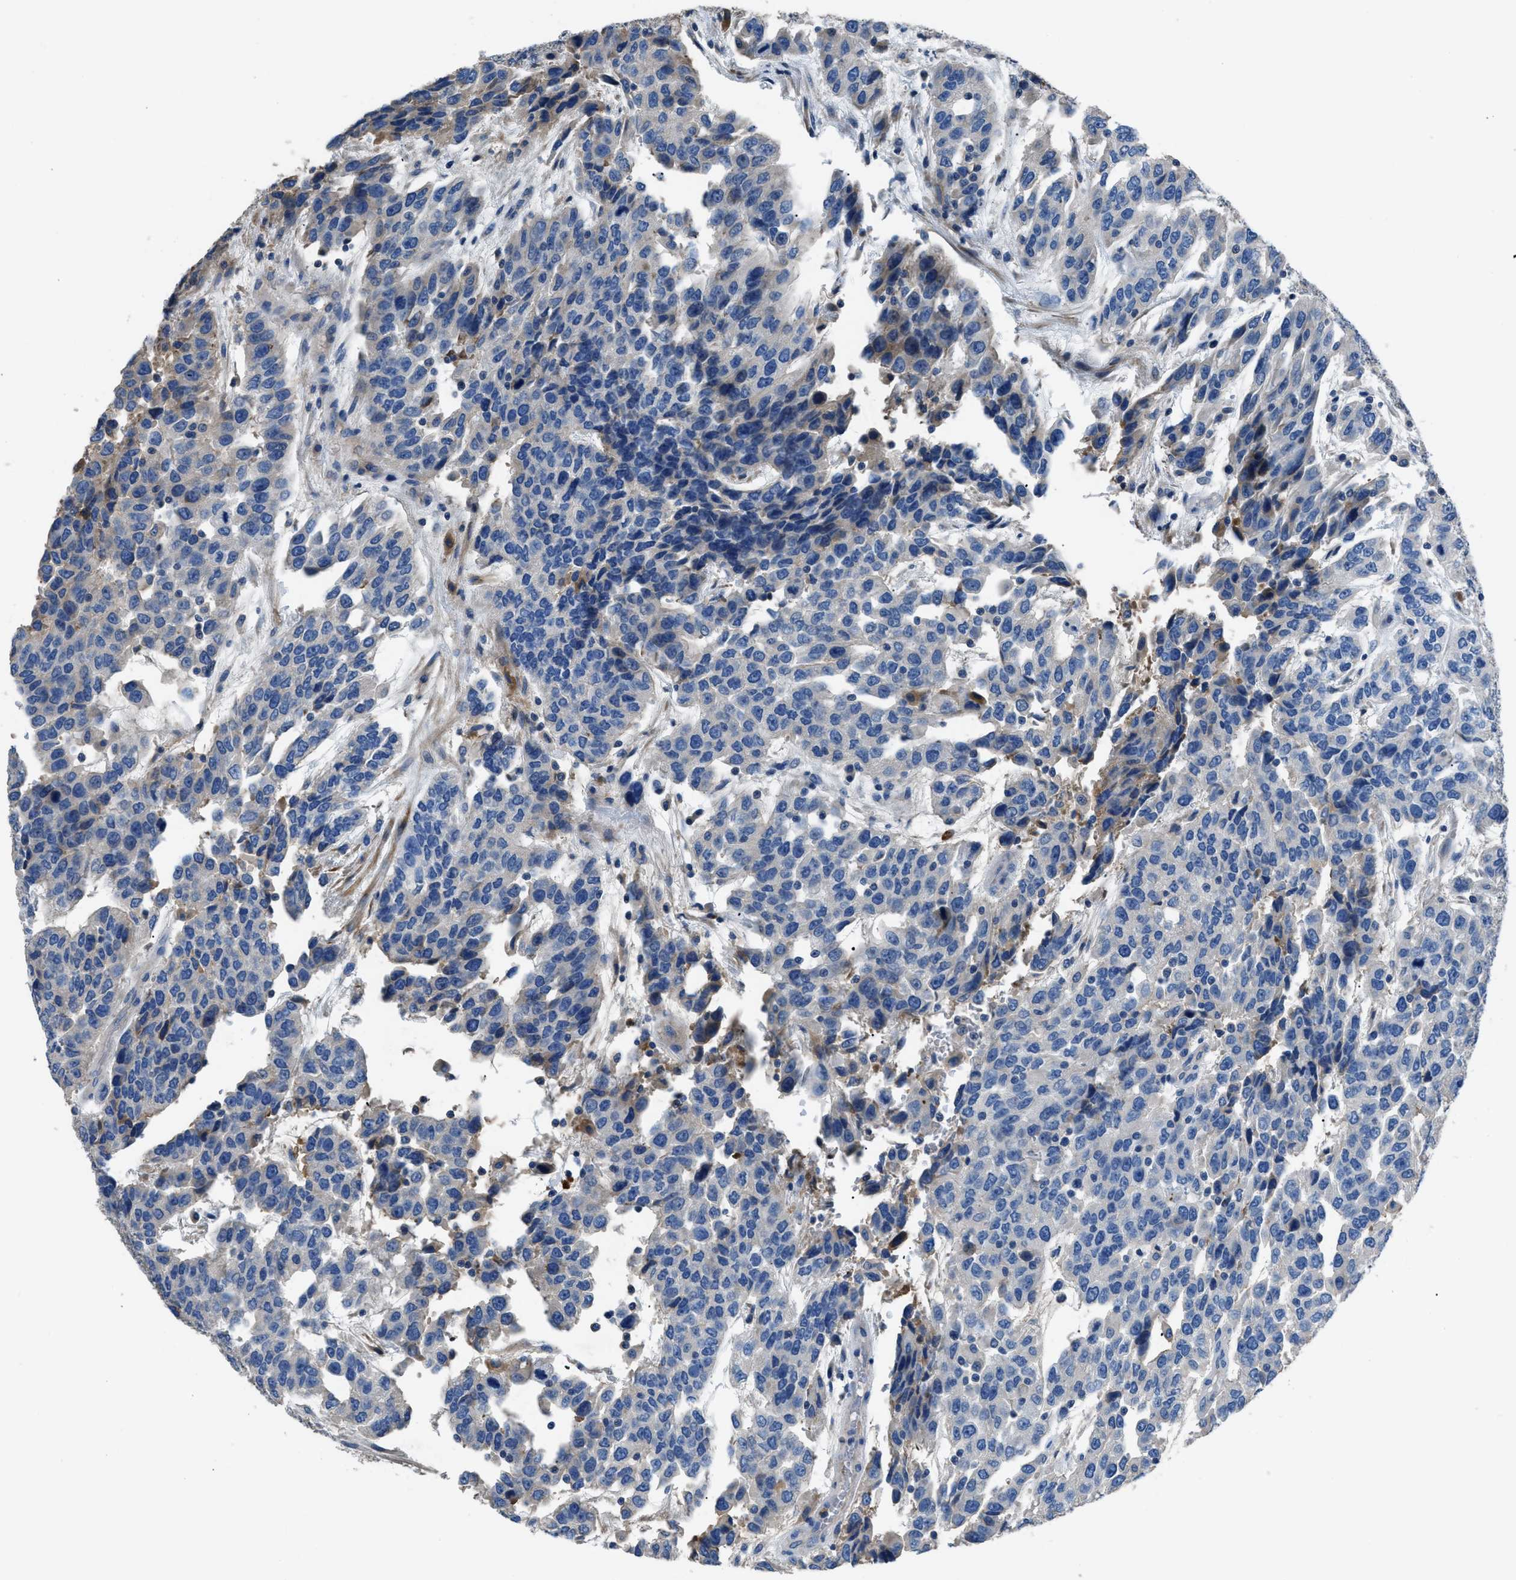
{"staining": {"intensity": "negative", "quantity": "none", "location": "none"}, "tissue": "urothelial cancer", "cell_type": "Tumor cells", "image_type": "cancer", "snomed": [{"axis": "morphology", "description": "Urothelial carcinoma, High grade"}, {"axis": "topography", "description": "Urinary bladder"}], "caption": "The photomicrograph displays no staining of tumor cells in high-grade urothelial carcinoma.", "gene": "SGCZ", "patient": {"sex": "female", "age": 80}}